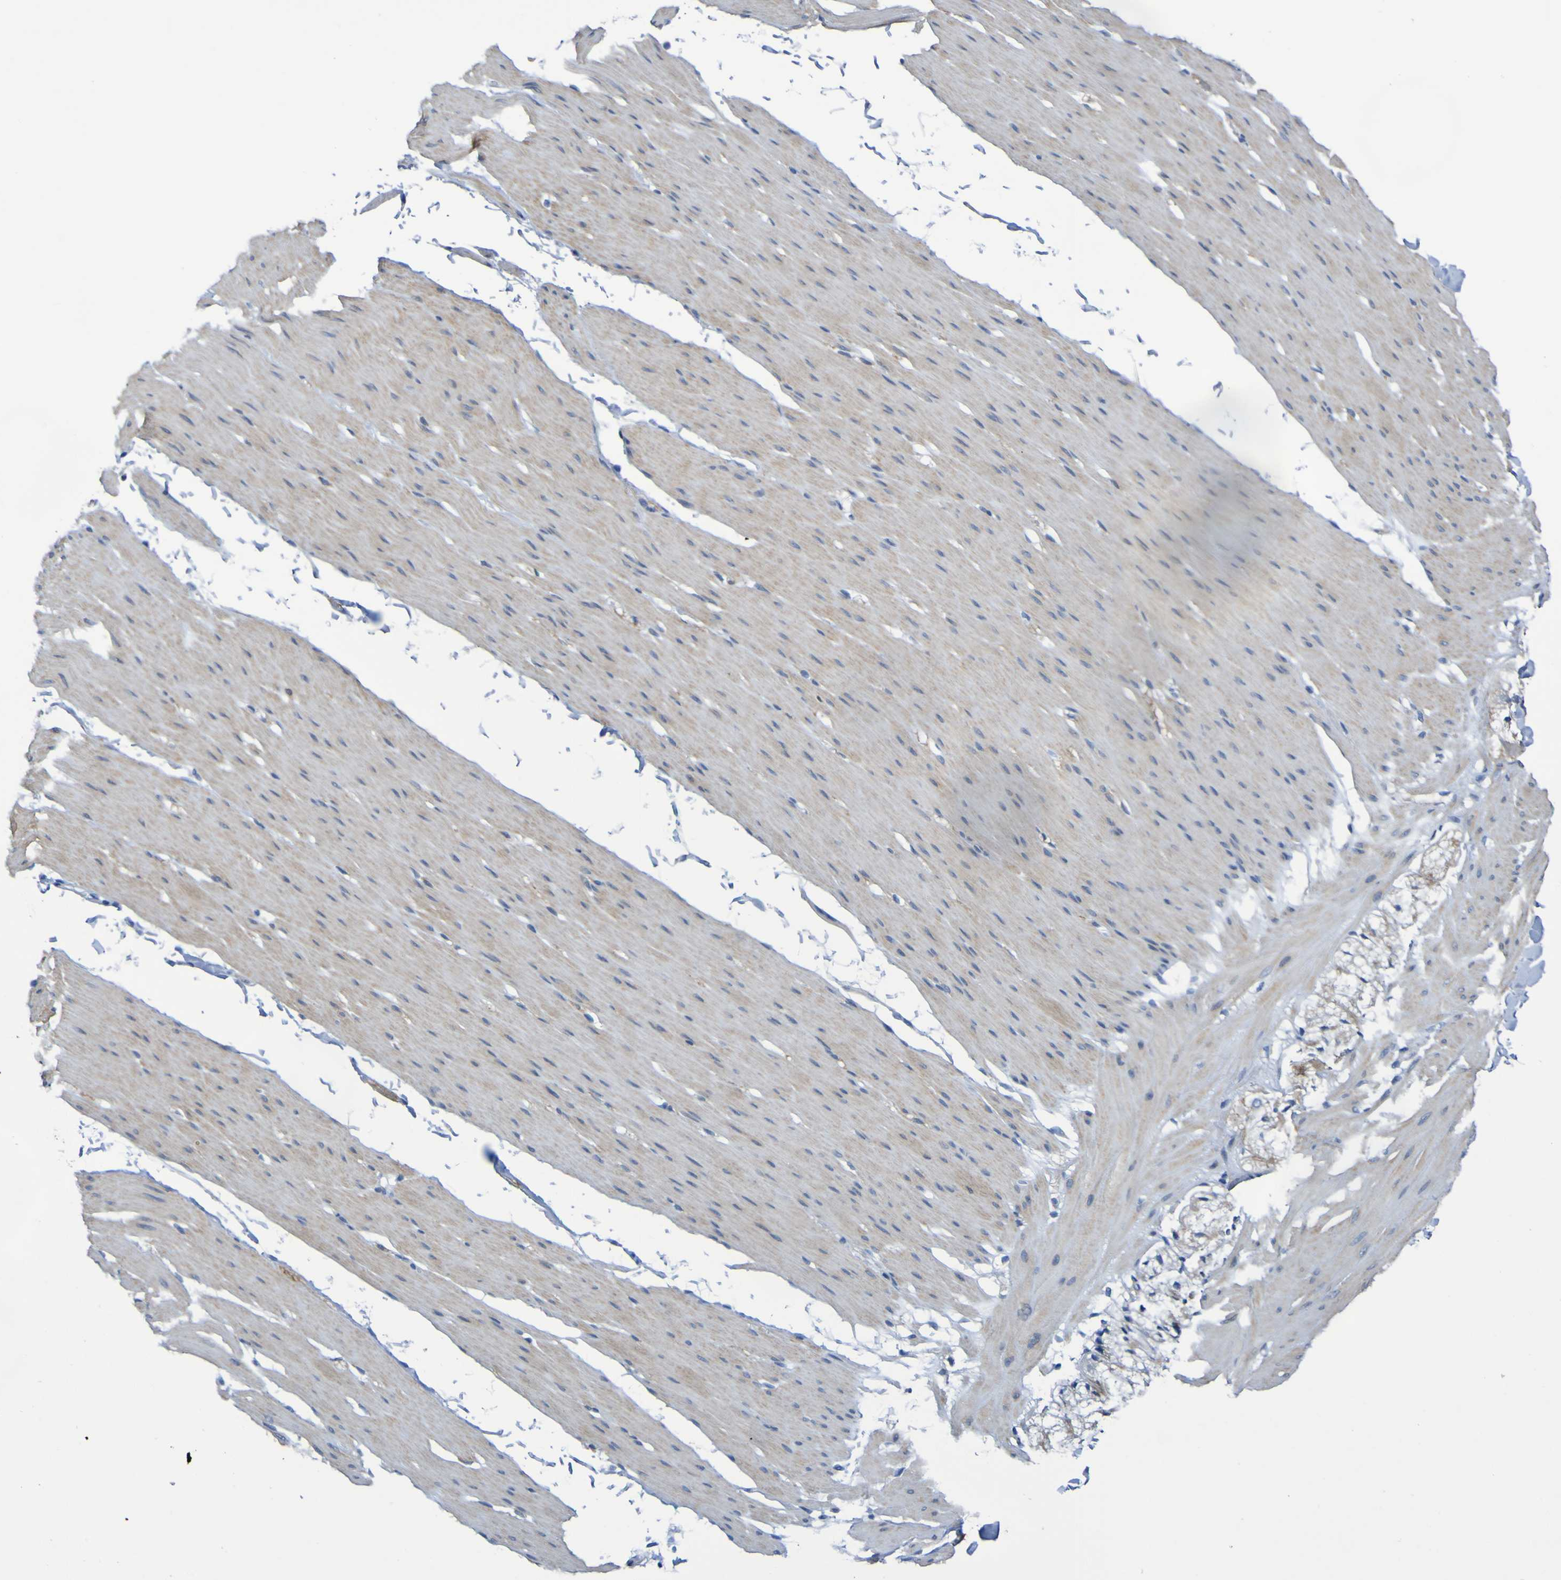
{"staining": {"intensity": "weak", "quantity": "25%-75%", "location": "cytoplasmic/membranous"}, "tissue": "smooth muscle", "cell_type": "Smooth muscle cells", "image_type": "normal", "snomed": [{"axis": "morphology", "description": "Normal tissue, NOS"}, {"axis": "topography", "description": "Smooth muscle"}, {"axis": "topography", "description": "Colon"}], "caption": "A photomicrograph of human smooth muscle stained for a protein exhibits weak cytoplasmic/membranous brown staining in smooth muscle cells. Using DAB (3,3'-diaminobenzidine) (brown) and hematoxylin (blue) stains, captured at high magnification using brightfield microscopy.", "gene": "C11orf24", "patient": {"sex": "male", "age": 67}}